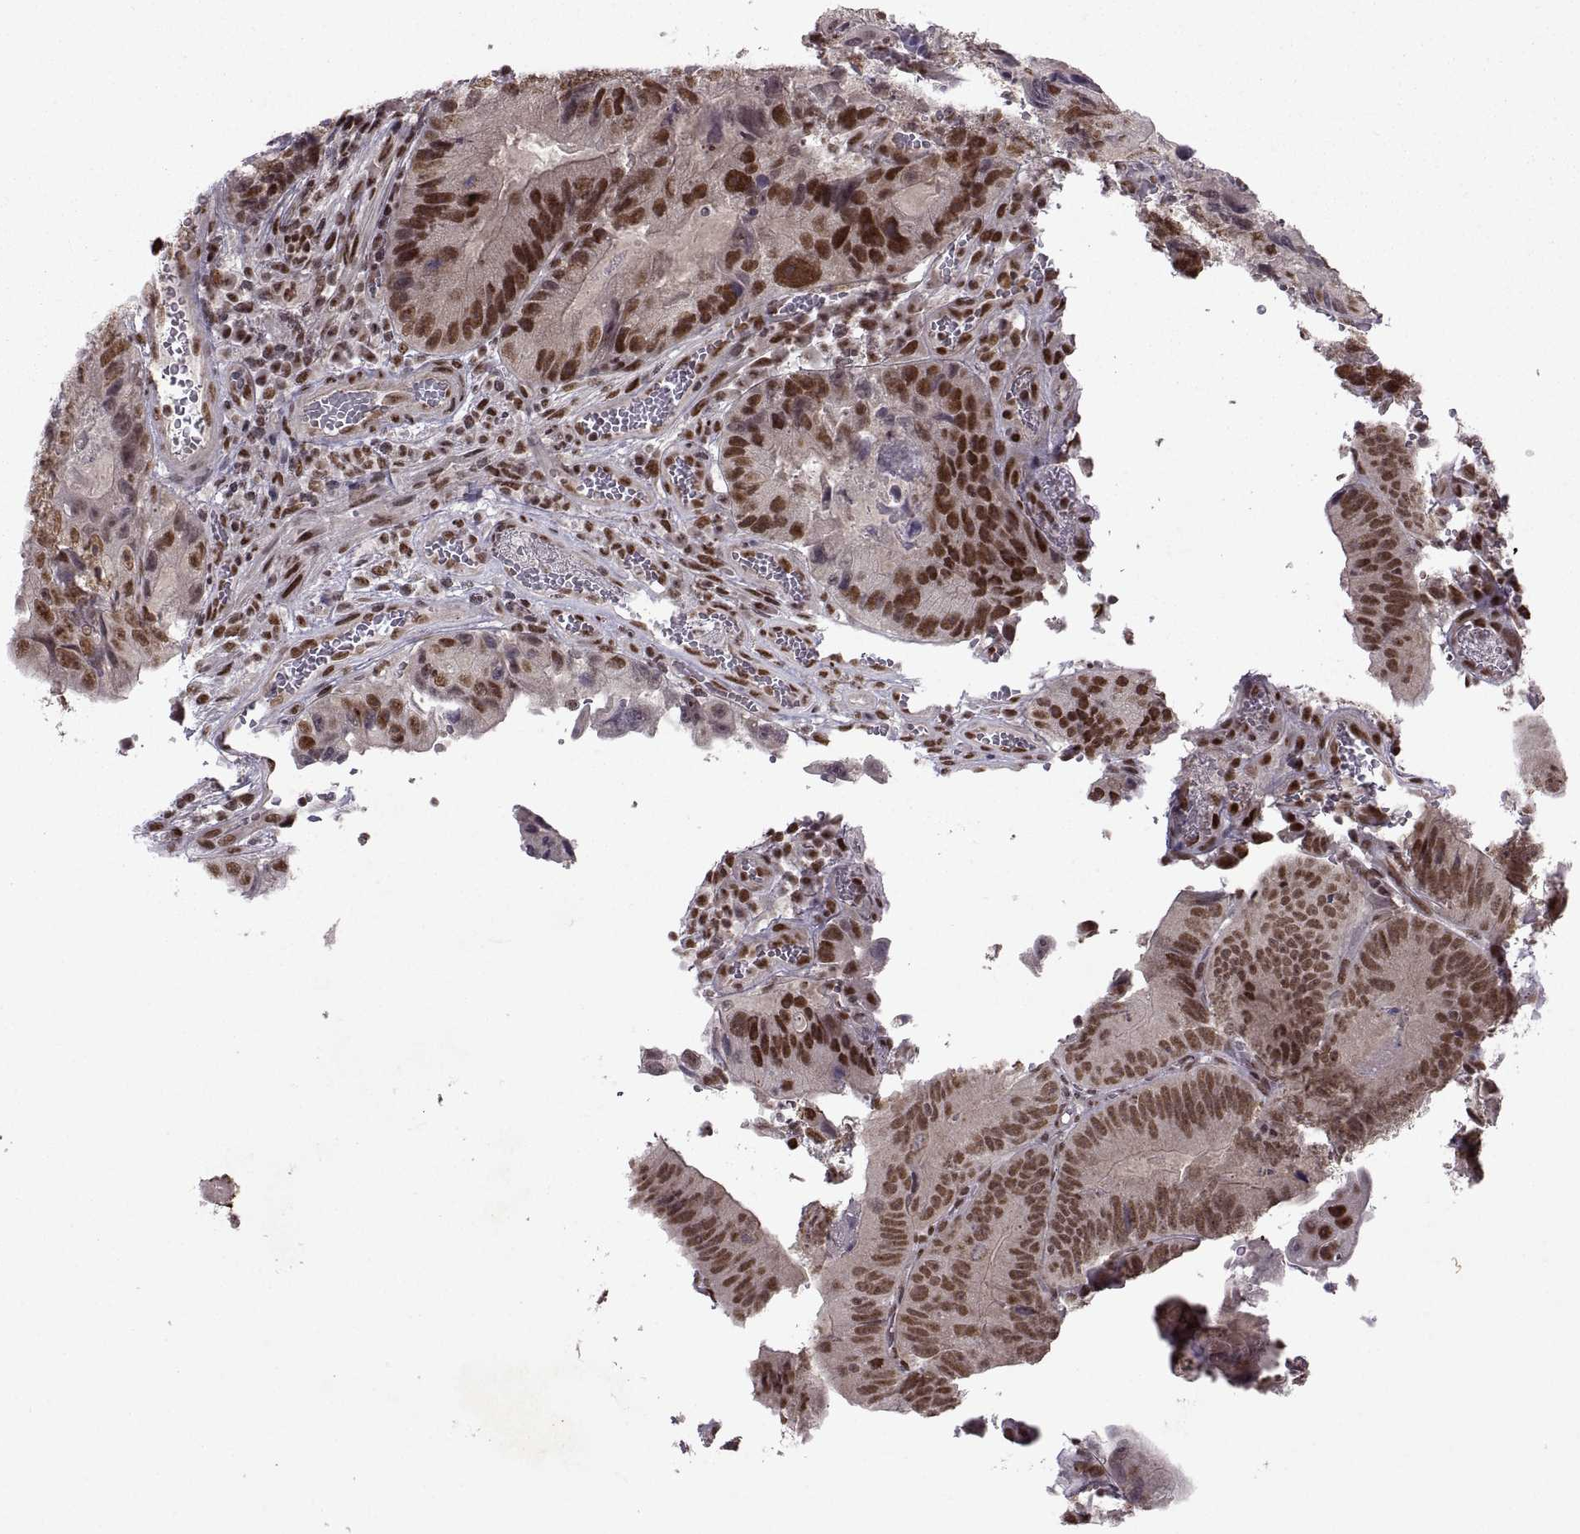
{"staining": {"intensity": "strong", "quantity": ">75%", "location": "nuclear"}, "tissue": "colorectal cancer", "cell_type": "Tumor cells", "image_type": "cancer", "snomed": [{"axis": "morphology", "description": "Adenocarcinoma, NOS"}, {"axis": "topography", "description": "Colon"}], "caption": "A brown stain highlights strong nuclear positivity of a protein in human colorectal cancer (adenocarcinoma) tumor cells.", "gene": "MT1E", "patient": {"sex": "female", "age": 86}}